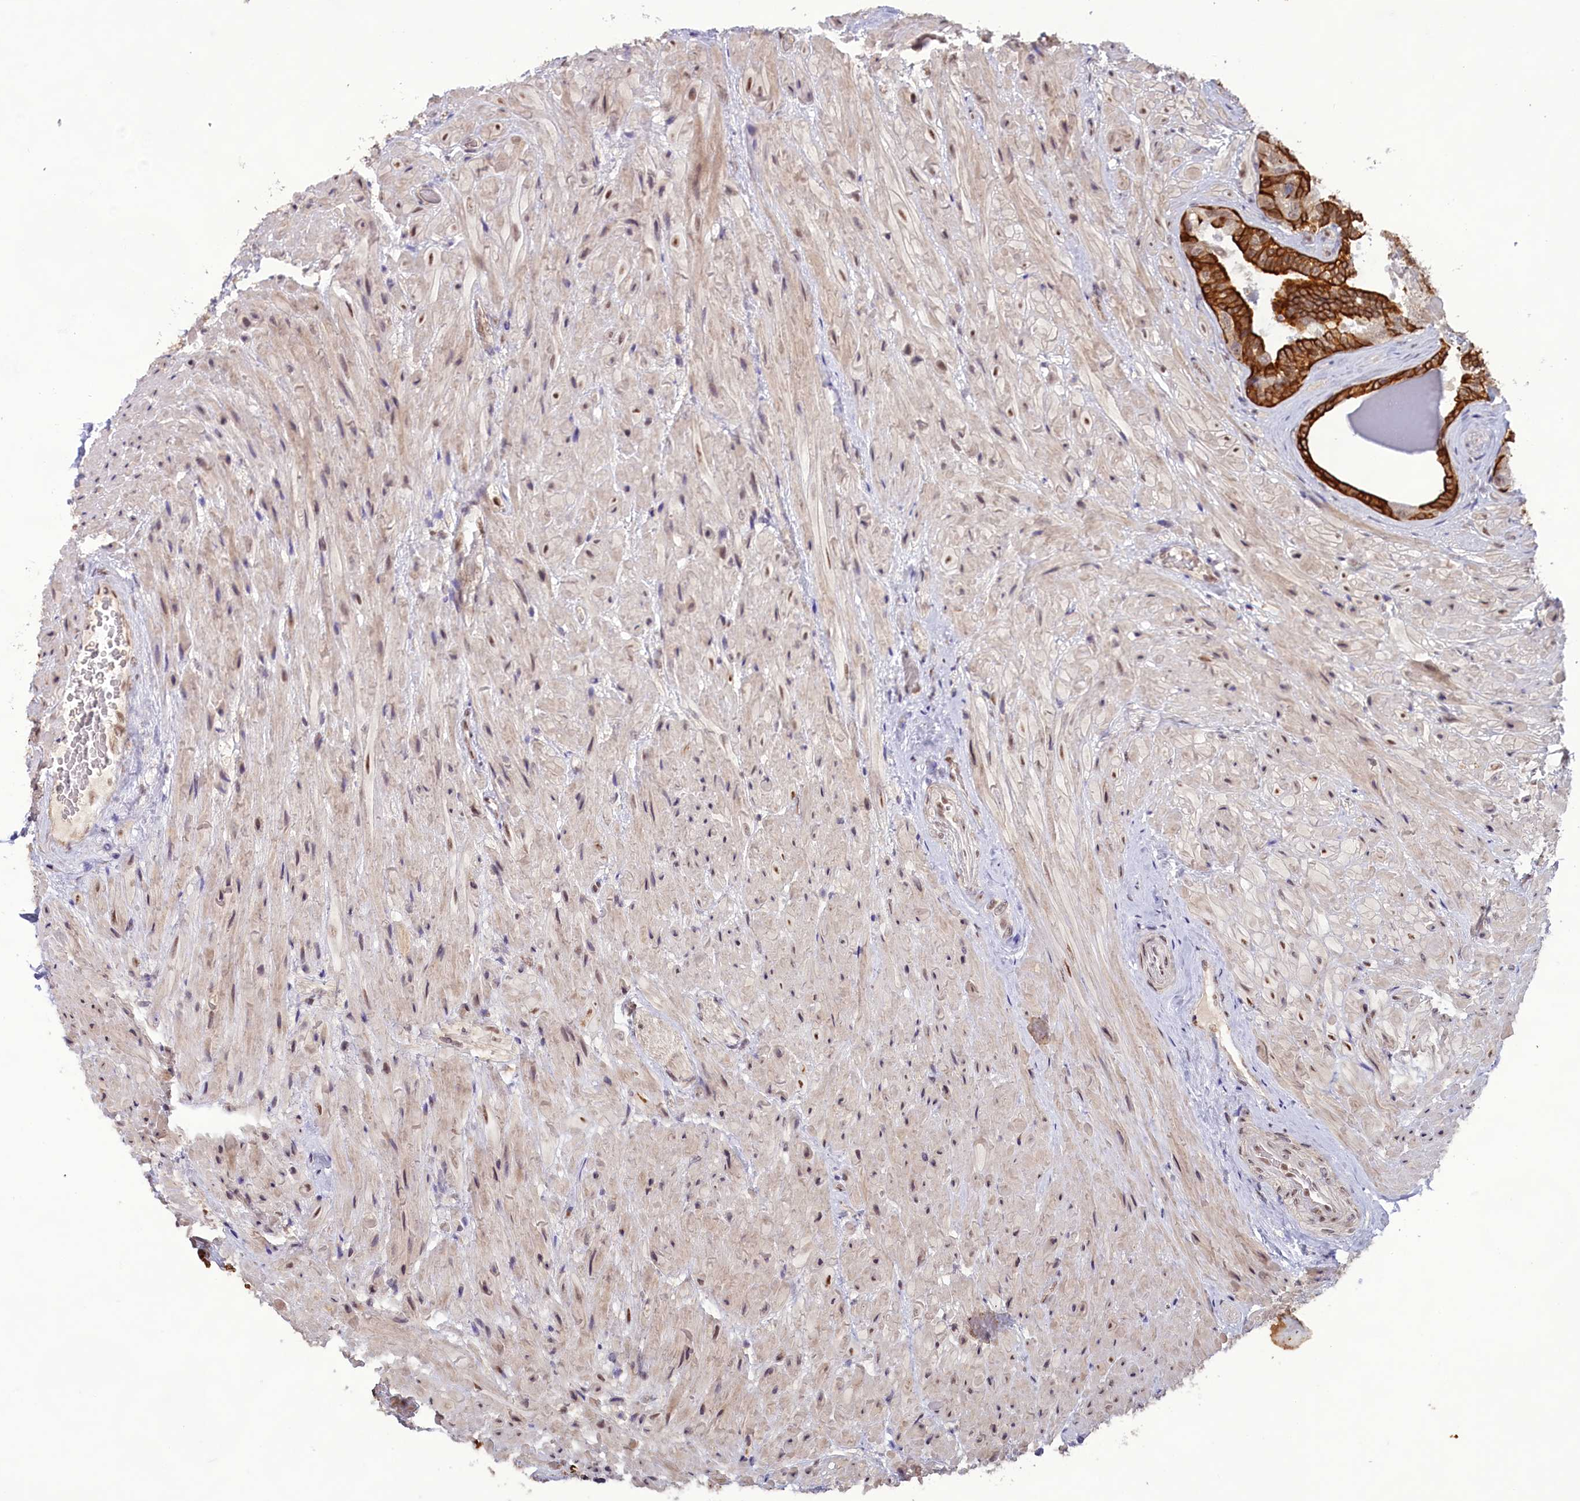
{"staining": {"intensity": "strong", "quantity": "25%-75%", "location": "cytoplasmic/membranous,nuclear"}, "tissue": "seminal vesicle", "cell_type": "Glandular cells", "image_type": "normal", "snomed": [{"axis": "morphology", "description": "Normal tissue, NOS"}, {"axis": "topography", "description": "Prostate and seminal vesicle, NOS"}, {"axis": "topography", "description": "Prostate"}, {"axis": "topography", "description": "Seminal veicle"}], "caption": "This image shows immunohistochemistry staining of unremarkable seminal vesicle, with high strong cytoplasmic/membranous,nuclear positivity in about 25%-75% of glandular cells.", "gene": "CARD8", "patient": {"sex": "male", "age": 67}}